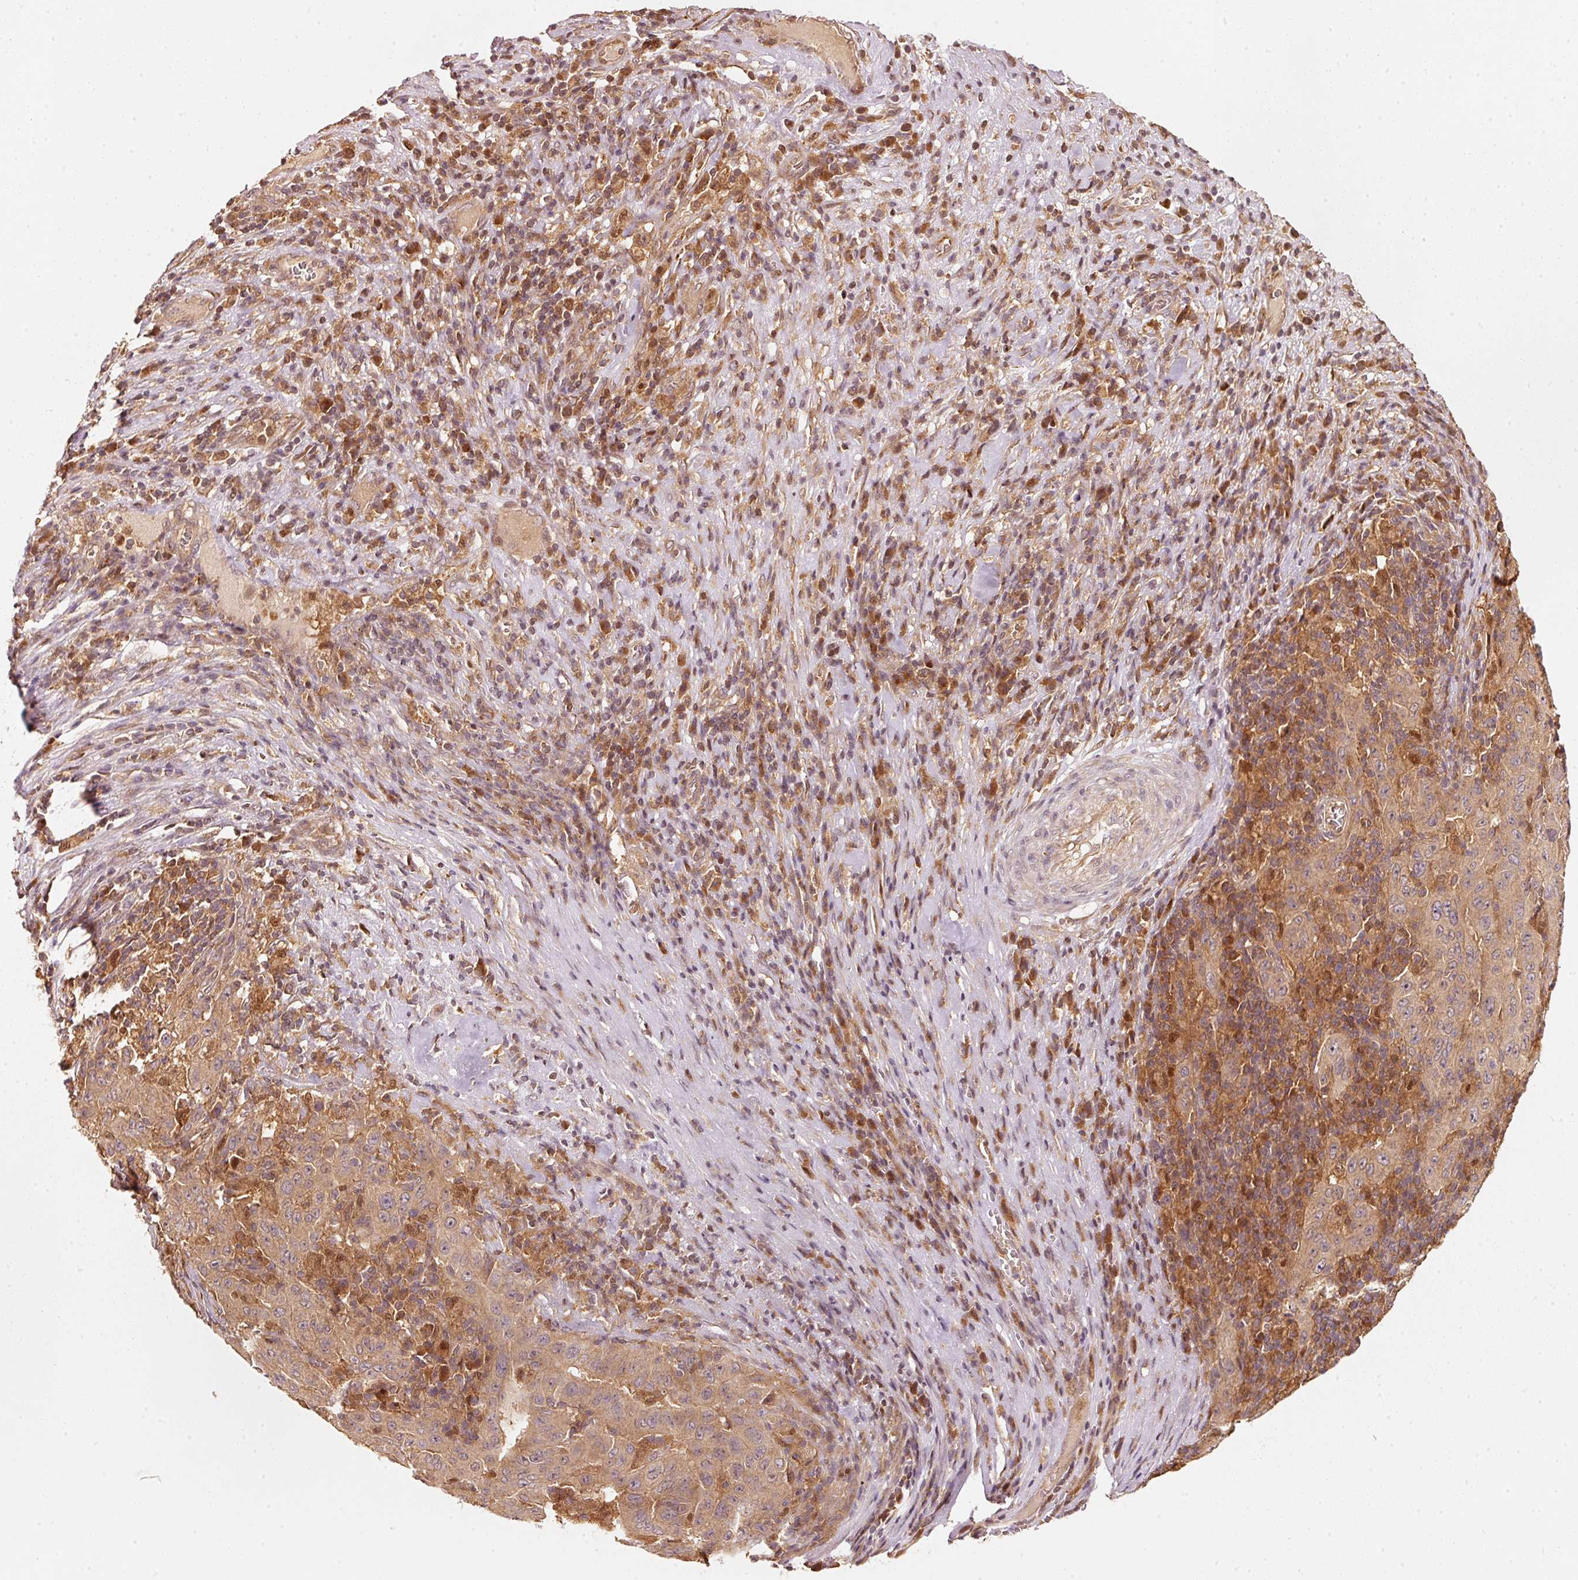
{"staining": {"intensity": "weak", "quantity": ">75%", "location": "cytoplasmic/membranous"}, "tissue": "pancreatic cancer", "cell_type": "Tumor cells", "image_type": "cancer", "snomed": [{"axis": "morphology", "description": "Adenocarcinoma, NOS"}, {"axis": "topography", "description": "Pancreas"}], "caption": "Immunohistochemical staining of human pancreatic cancer (adenocarcinoma) demonstrates low levels of weak cytoplasmic/membranous protein expression in approximately >75% of tumor cells.", "gene": "RRAS2", "patient": {"sex": "male", "age": 63}}